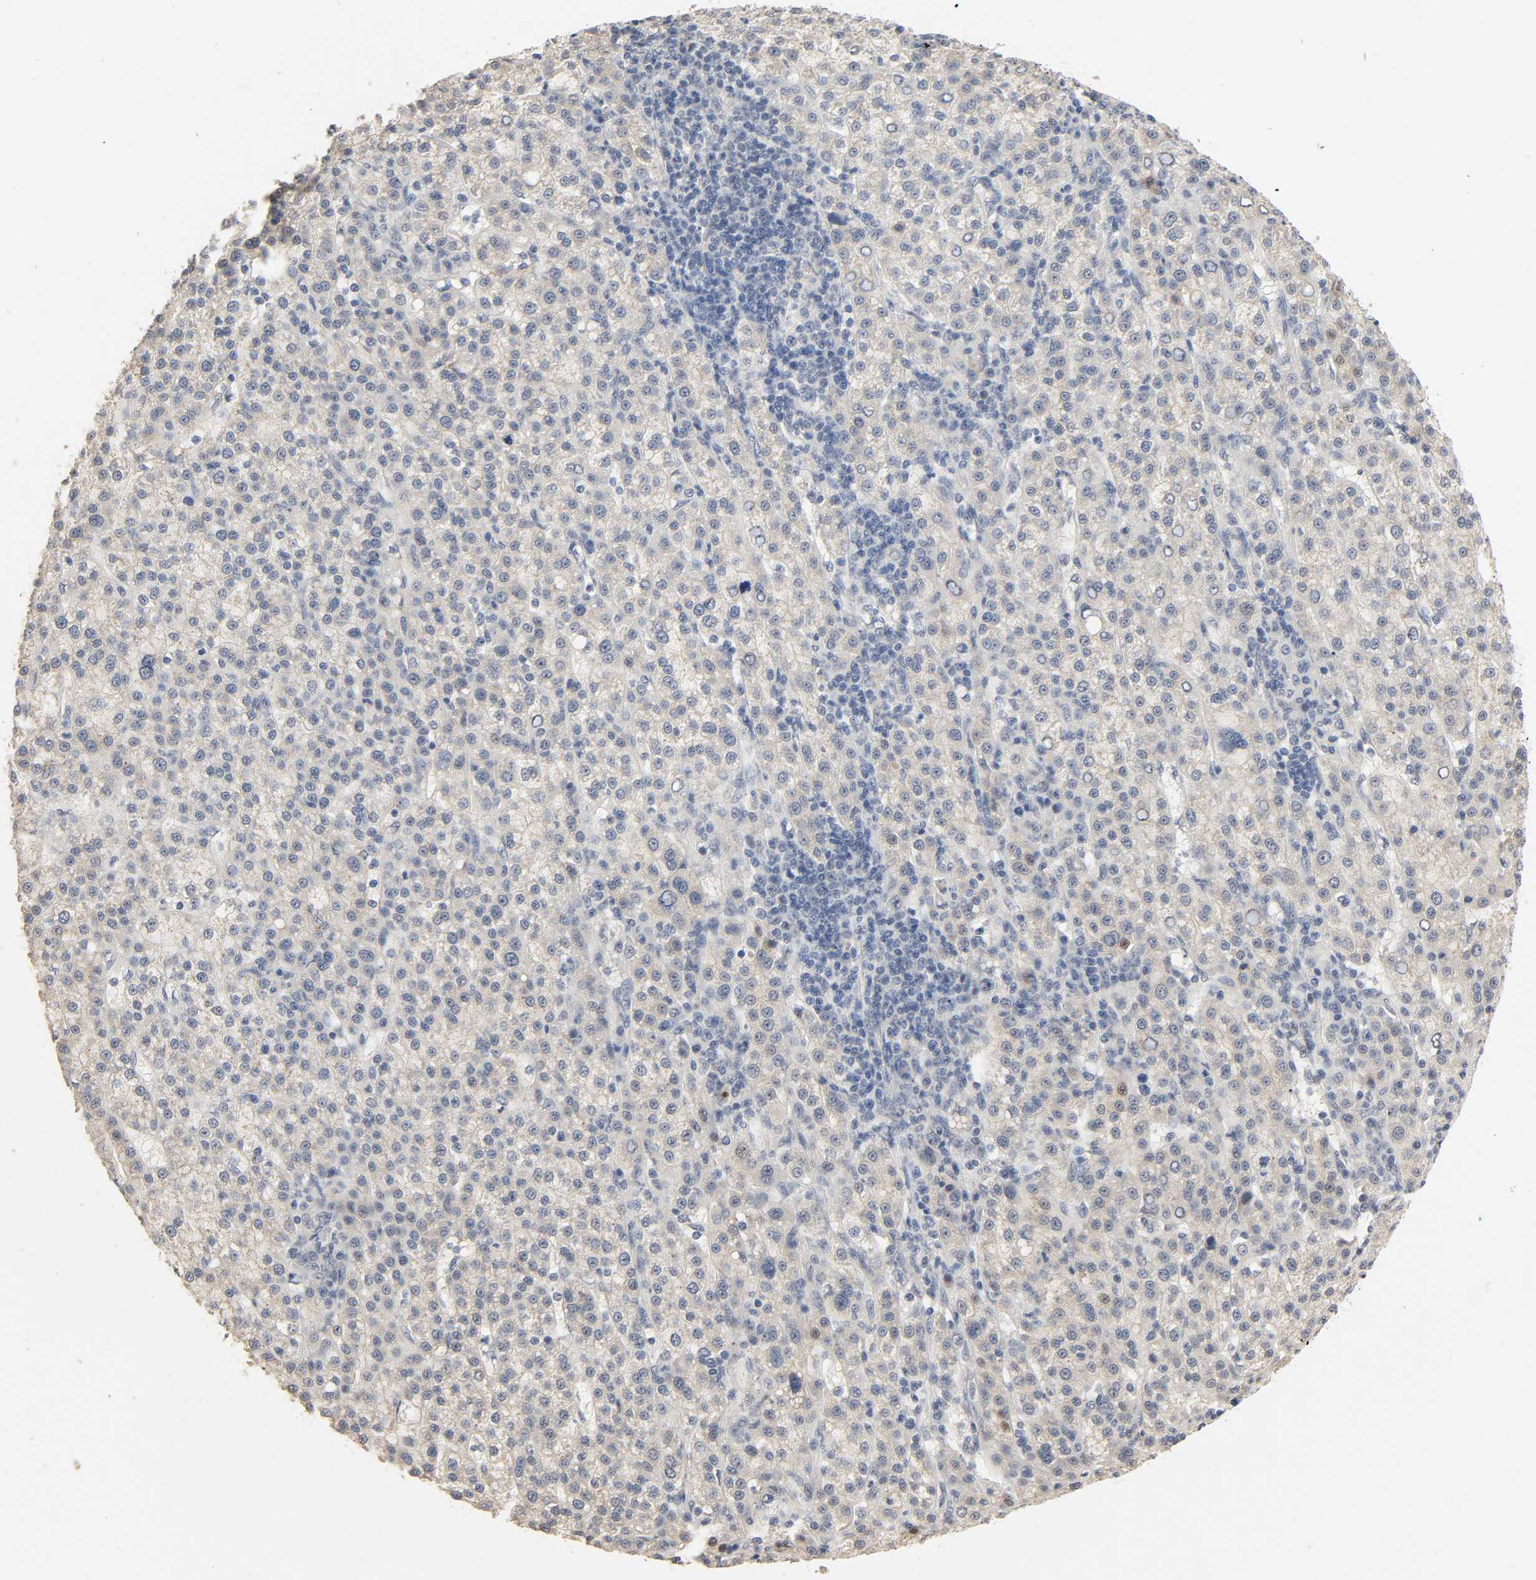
{"staining": {"intensity": "negative", "quantity": "none", "location": "none"}, "tissue": "liver cancer", "cell_type": "Tumor cells", "image_type": "cancer", "snomed": [{"axis": "morphology", "description": "Carcinoma, Hepatocellular, NOS"}, {"axis": "topography", "description": "Liver"}], "caption": "This image is of liver cancer stained with IHC to label a protein in brown with the nuclei are counter-stained blue. There is no expression in tumor cells. (DAB immunohistochemistry (IHC) visualized using brightfield microscopy, high magnification).", "gene": "MAGEA8", "patient": {"sex": "female", "age": 58}}